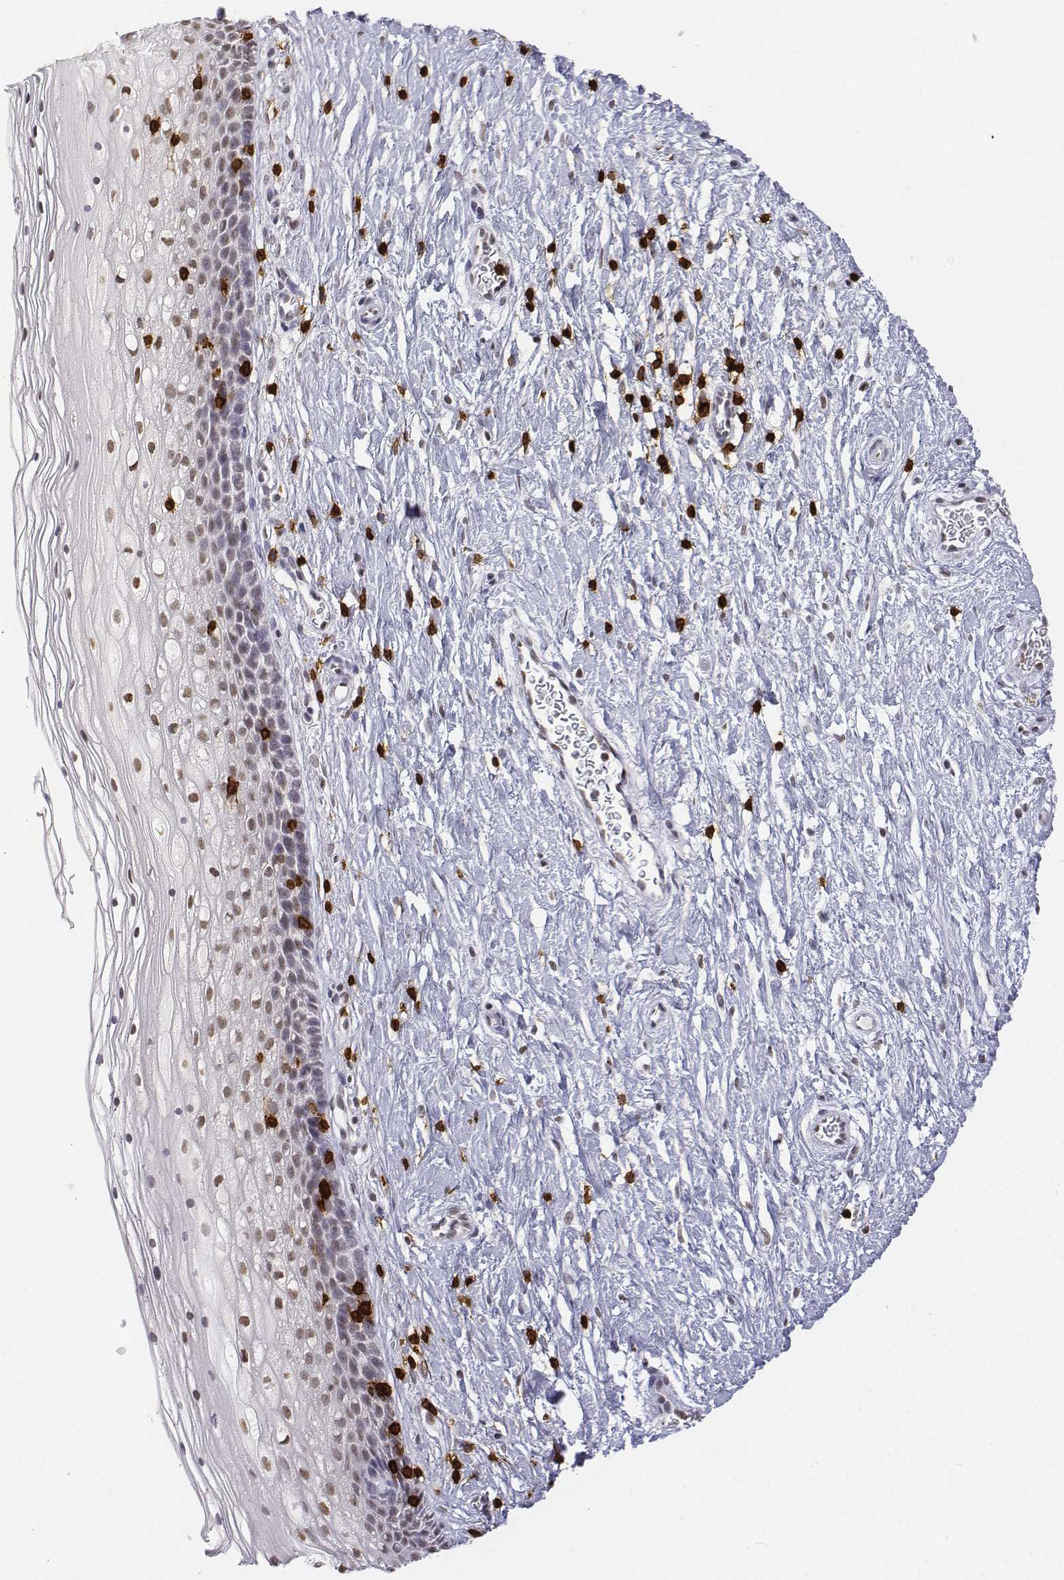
{"staining": {"intensity": "moderate", "quantity": ">75%", "location": "nuclear"}, "tissue": "cervix", "cell_type": "Glandular cells", "image_type": "normal", "snomed": [{"axis": "morphology", "description": "Normal tissue, NOS"}, {"axis": "topography", "description": "Cervix"}], "caption": "Protein staining of unremarkable cervix exhibits moderate nuclear expression in approximately >75% of glandular cells.", "gene": "CD3E", "patient": {"sex": "female", "age": 34}}